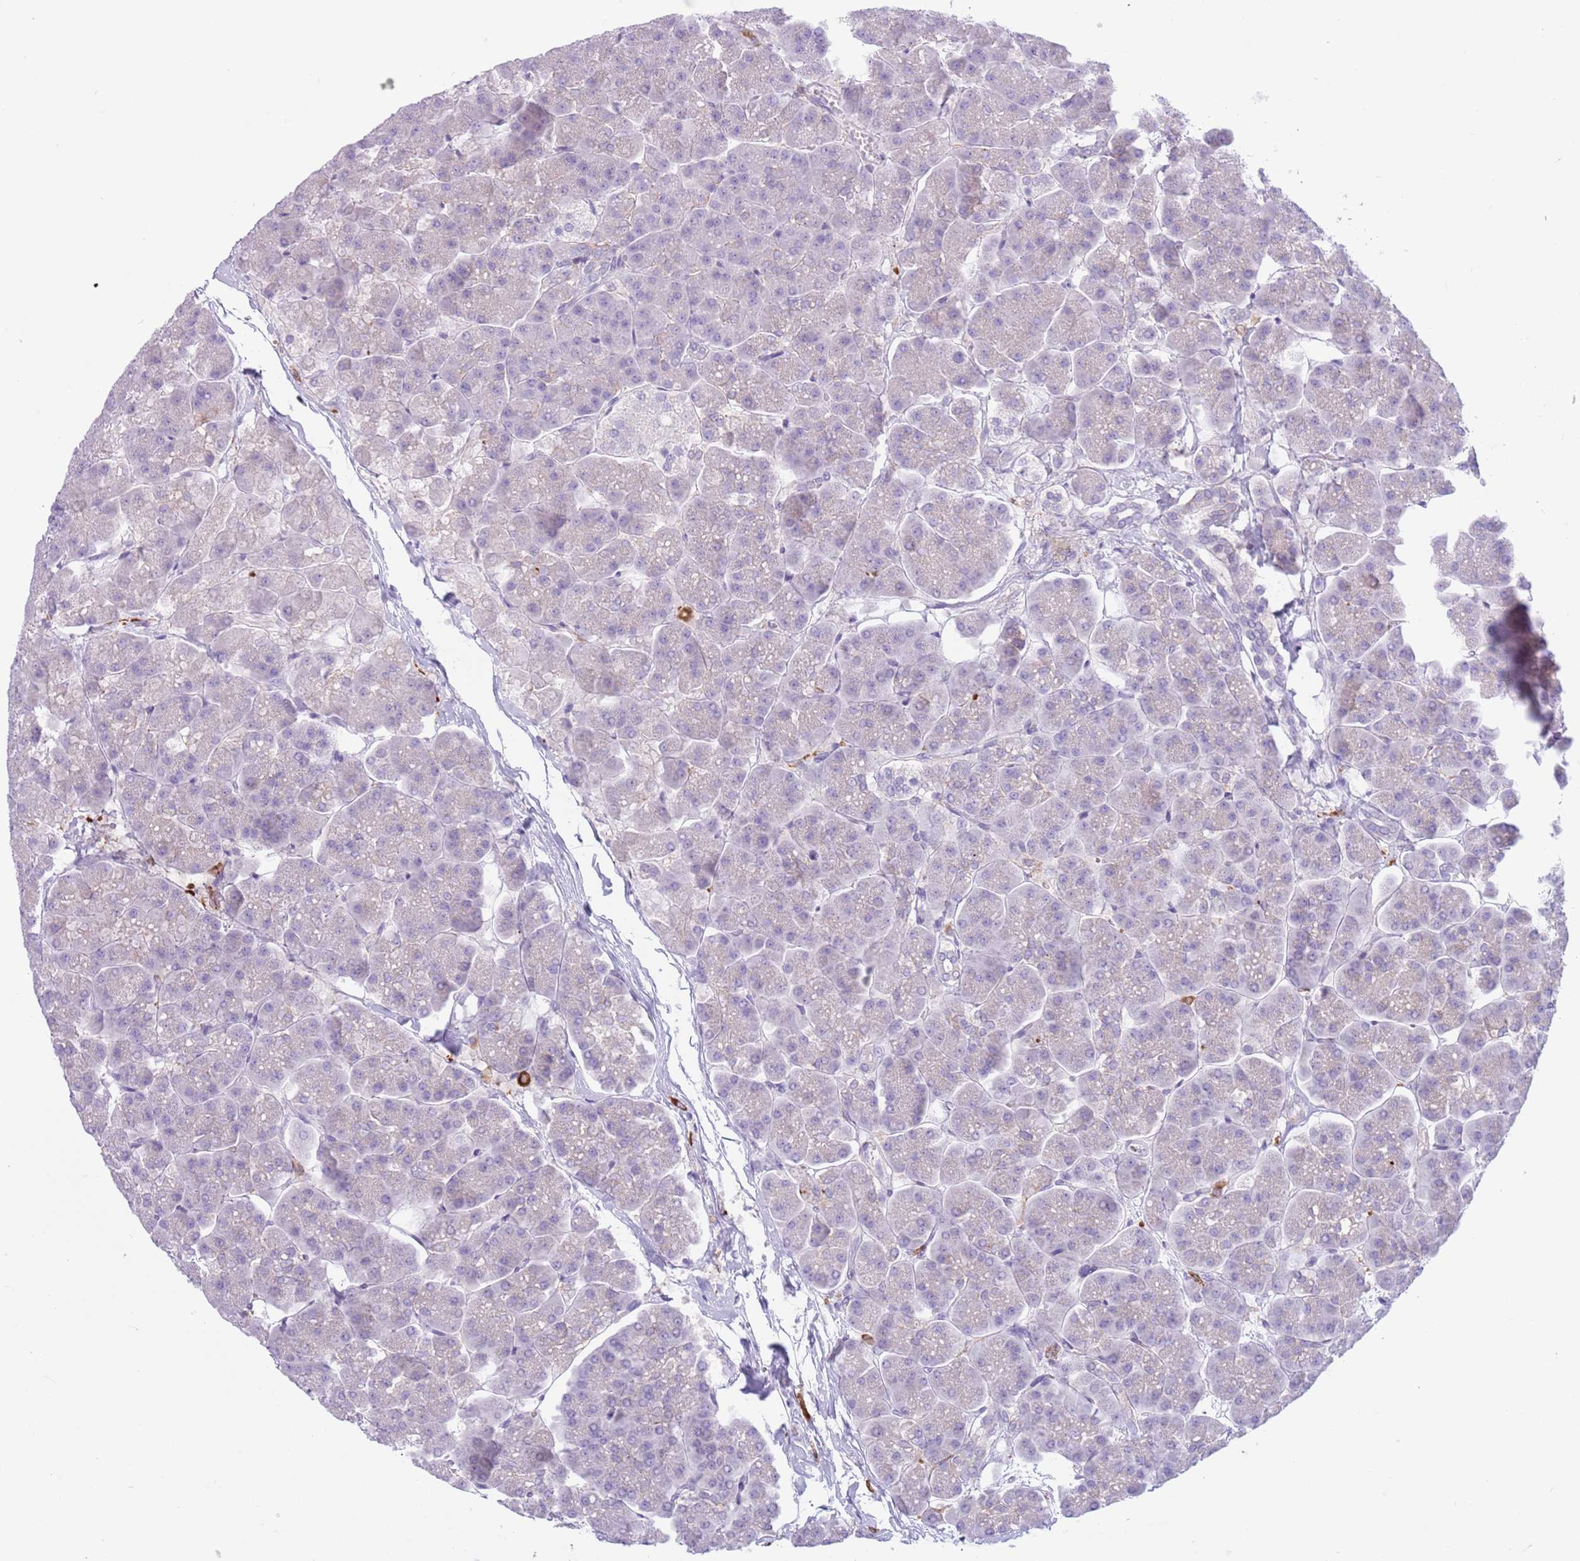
{"staining": {"intensity": "negative", "quantity": "none", "location": "none"}, "tissue": "pancreas", "cell_type": "Exocrine glandular cells", "image_type": "normal", "snomed": [{"axis": "morphology", "description": "Normal tissue, NOS"}, {"axis": "topography", "description": "Pancreas"}, {"axis": "topography", "description": "Peripheral nerve tissue"}], "caption": "An image of human pancreas is negative for staining in exocrine glandular cells. (Stains: DAB (3,3'-diaminobenzidine) immunohistochemistry with hematoxylin counter stain, Microscopy: brightfield microscopy at high magnification).", "gene": "SNX6", "patient": {"sex": "male", "age": 54}}